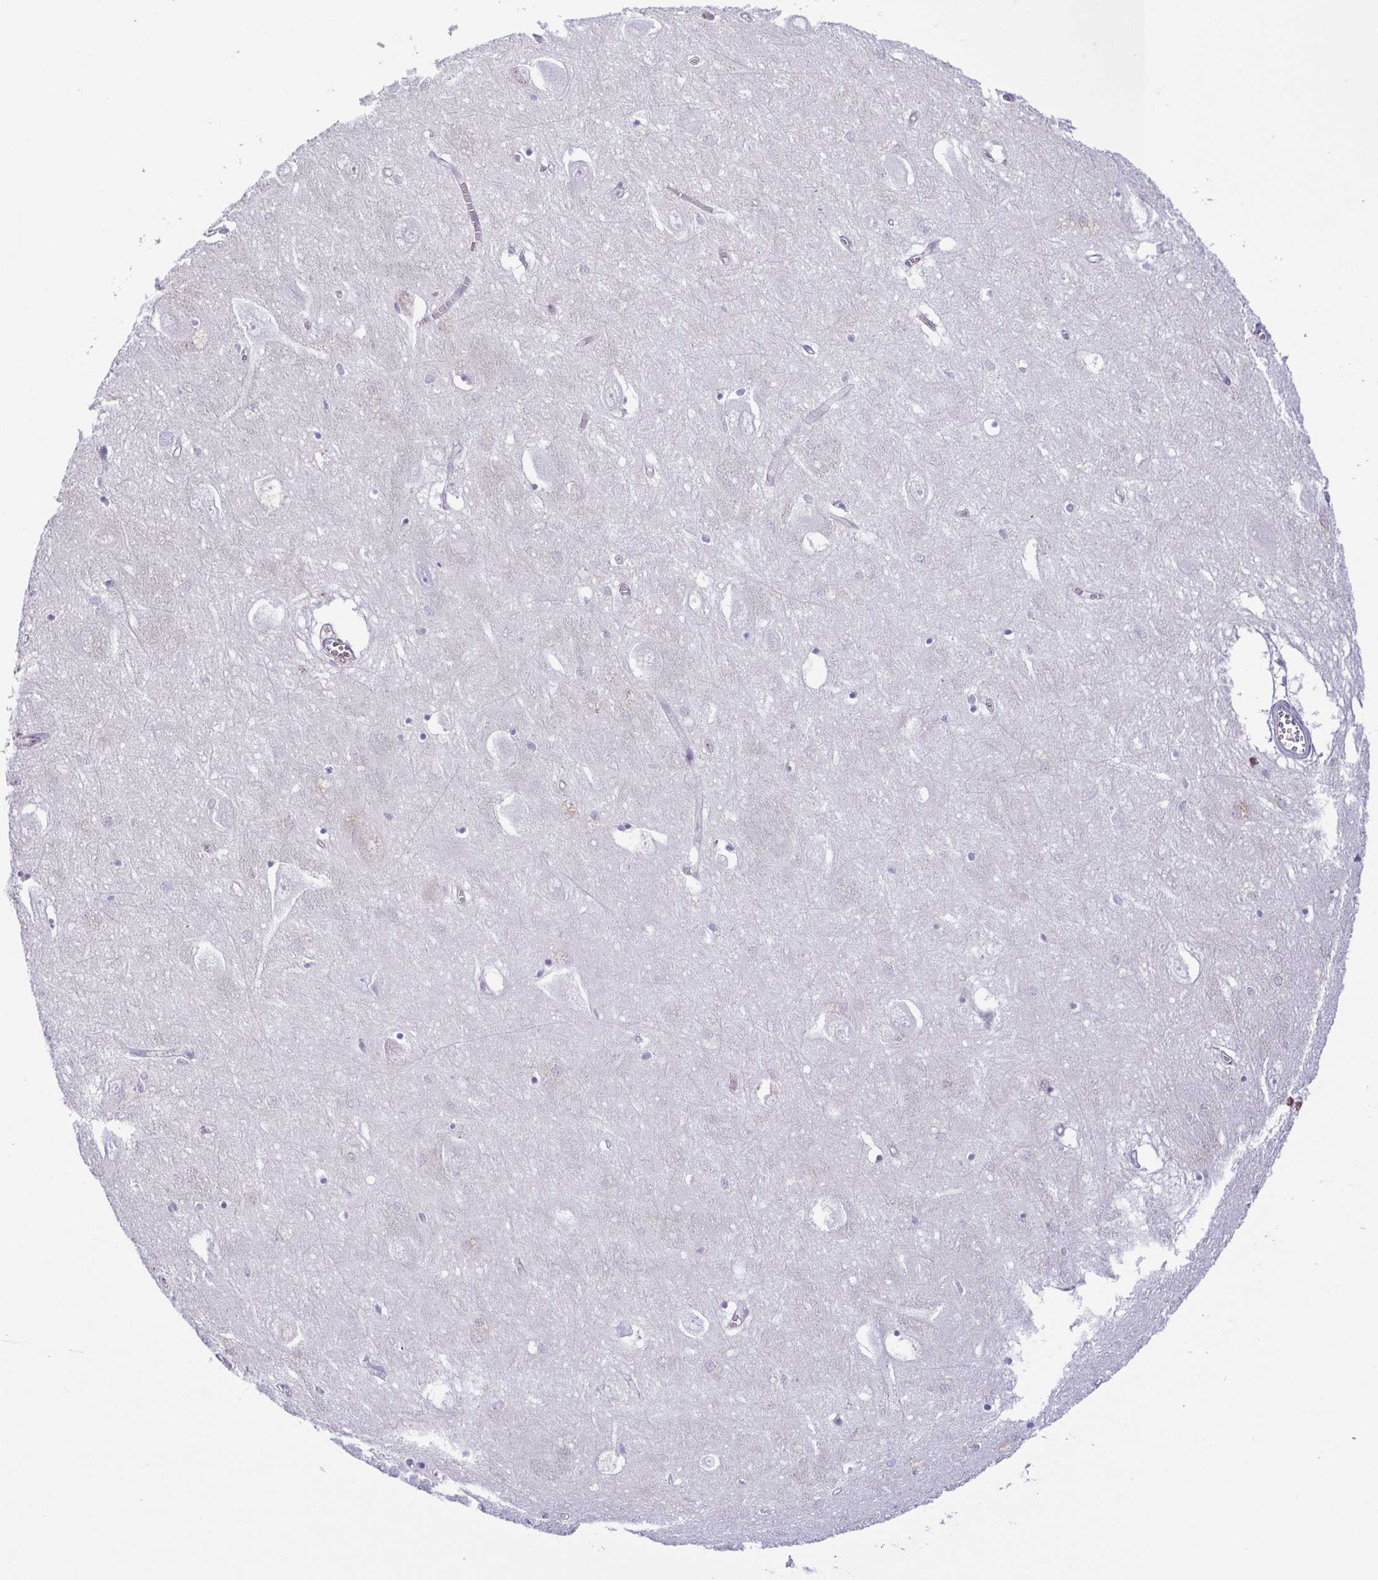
{"staining": {"intensity": "negative", "quantity": "none", "location": "none"}, "tissue": "hippocampus", "cell_type": "Glial cells", "image_type": "normal", "snomed": [{"axis": "morphology", "description": "Normal tissue, NOS"}, {"axis": "topography", "description": "Hippocampus"}], "caption": "Unremarkable hippocampus was stained to show a protein in brown. There is no significant expression in glial cells.", "gene": "EPB42", "patient": {"sex": "female", "age": 64}}